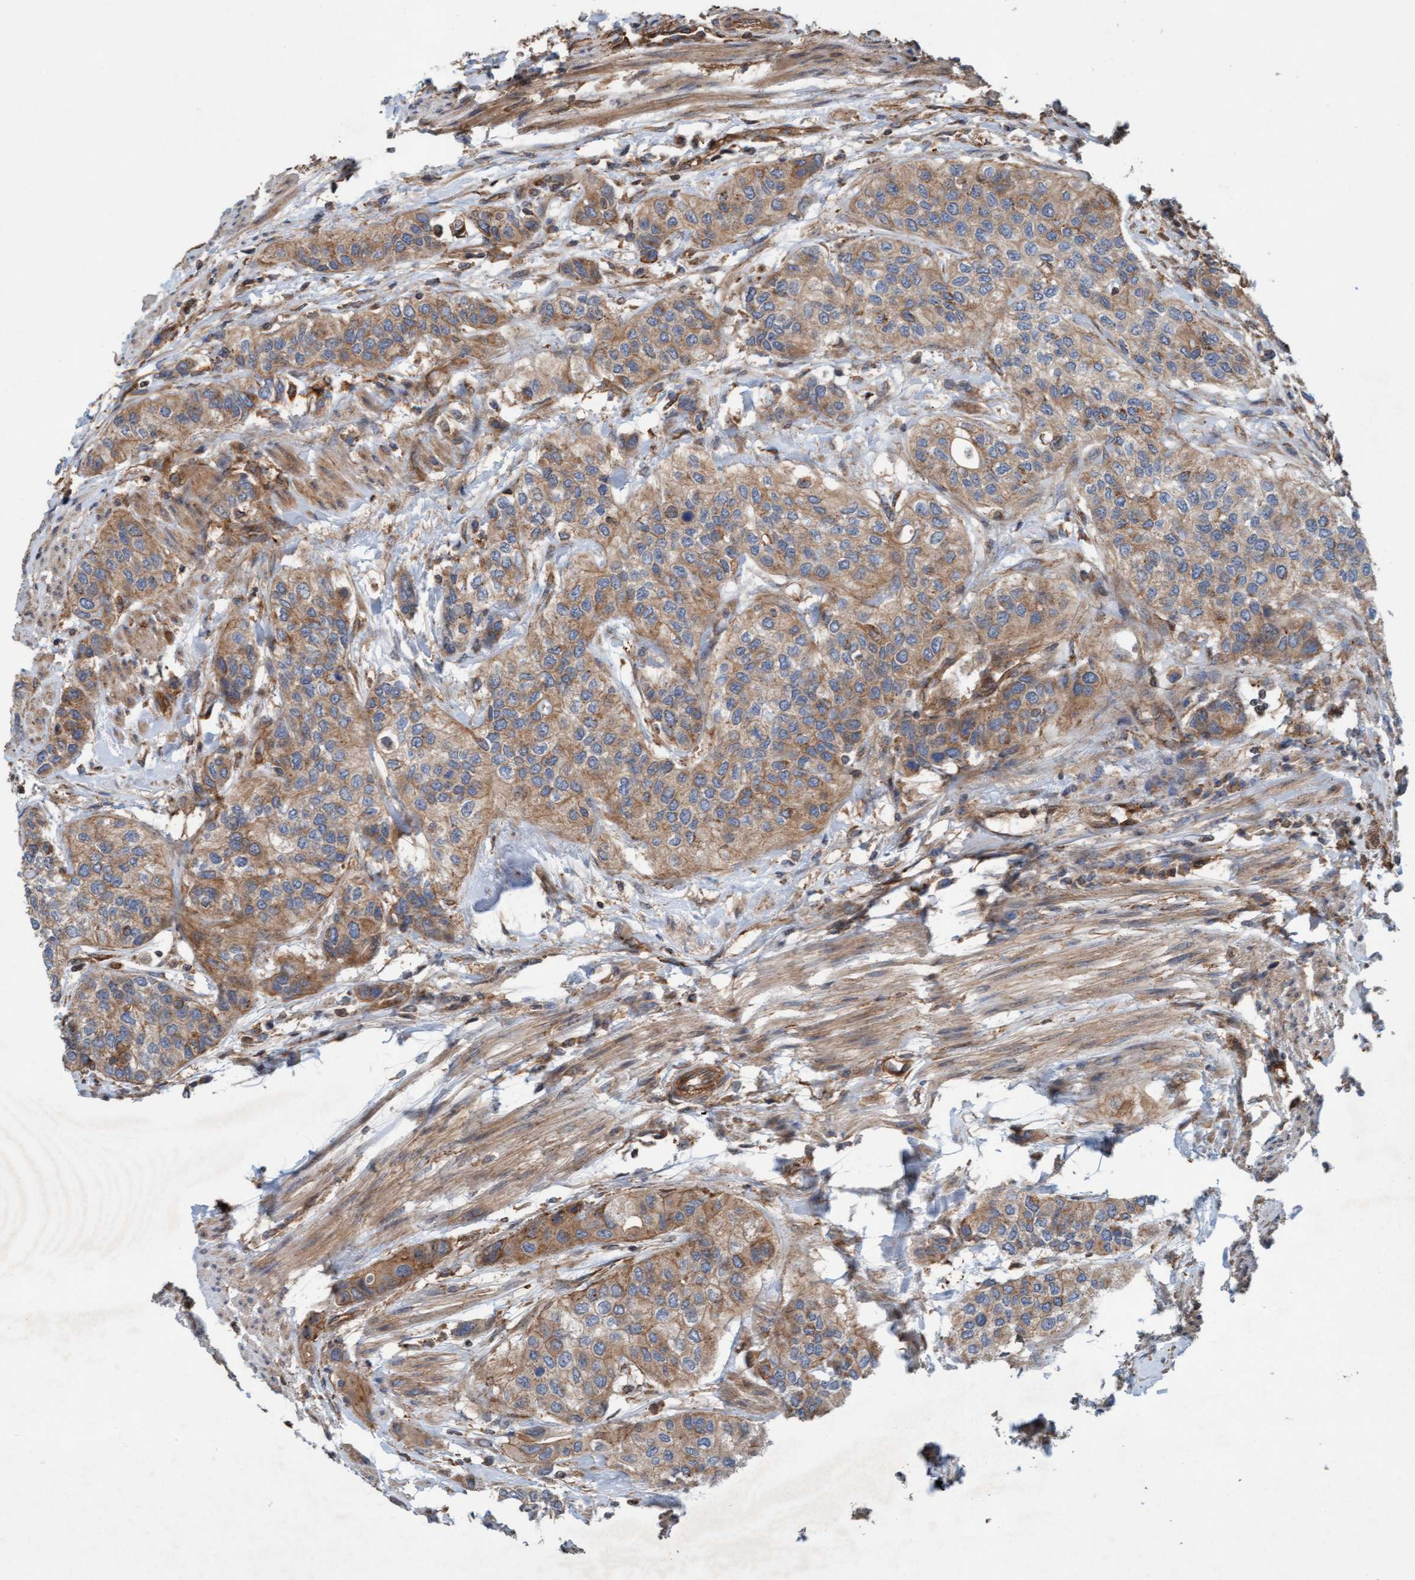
{"staining": {"intensity": "moderate", "quantity": ">75%", "location": "cytoplasmic/membranous"}, "tissue": "urothelial cancer", "cell_type": "Tumor cells", "image_type": "cancer", "snomed": [{"axis": "morphology", "description": "Urothelial carcinoma, High grade"}, {"axis": "topography", "description": "Urinary bladder"}], "caption": "Immunohistochemical staining of urothelial carcinoma (high-grade) demonstrates medium levels of moderate cytoplasmic/membranous protein positivity in about >75% of tumor cells.", "gene": "ERAL1", "patient": {"sex": "female", "age": 56}}